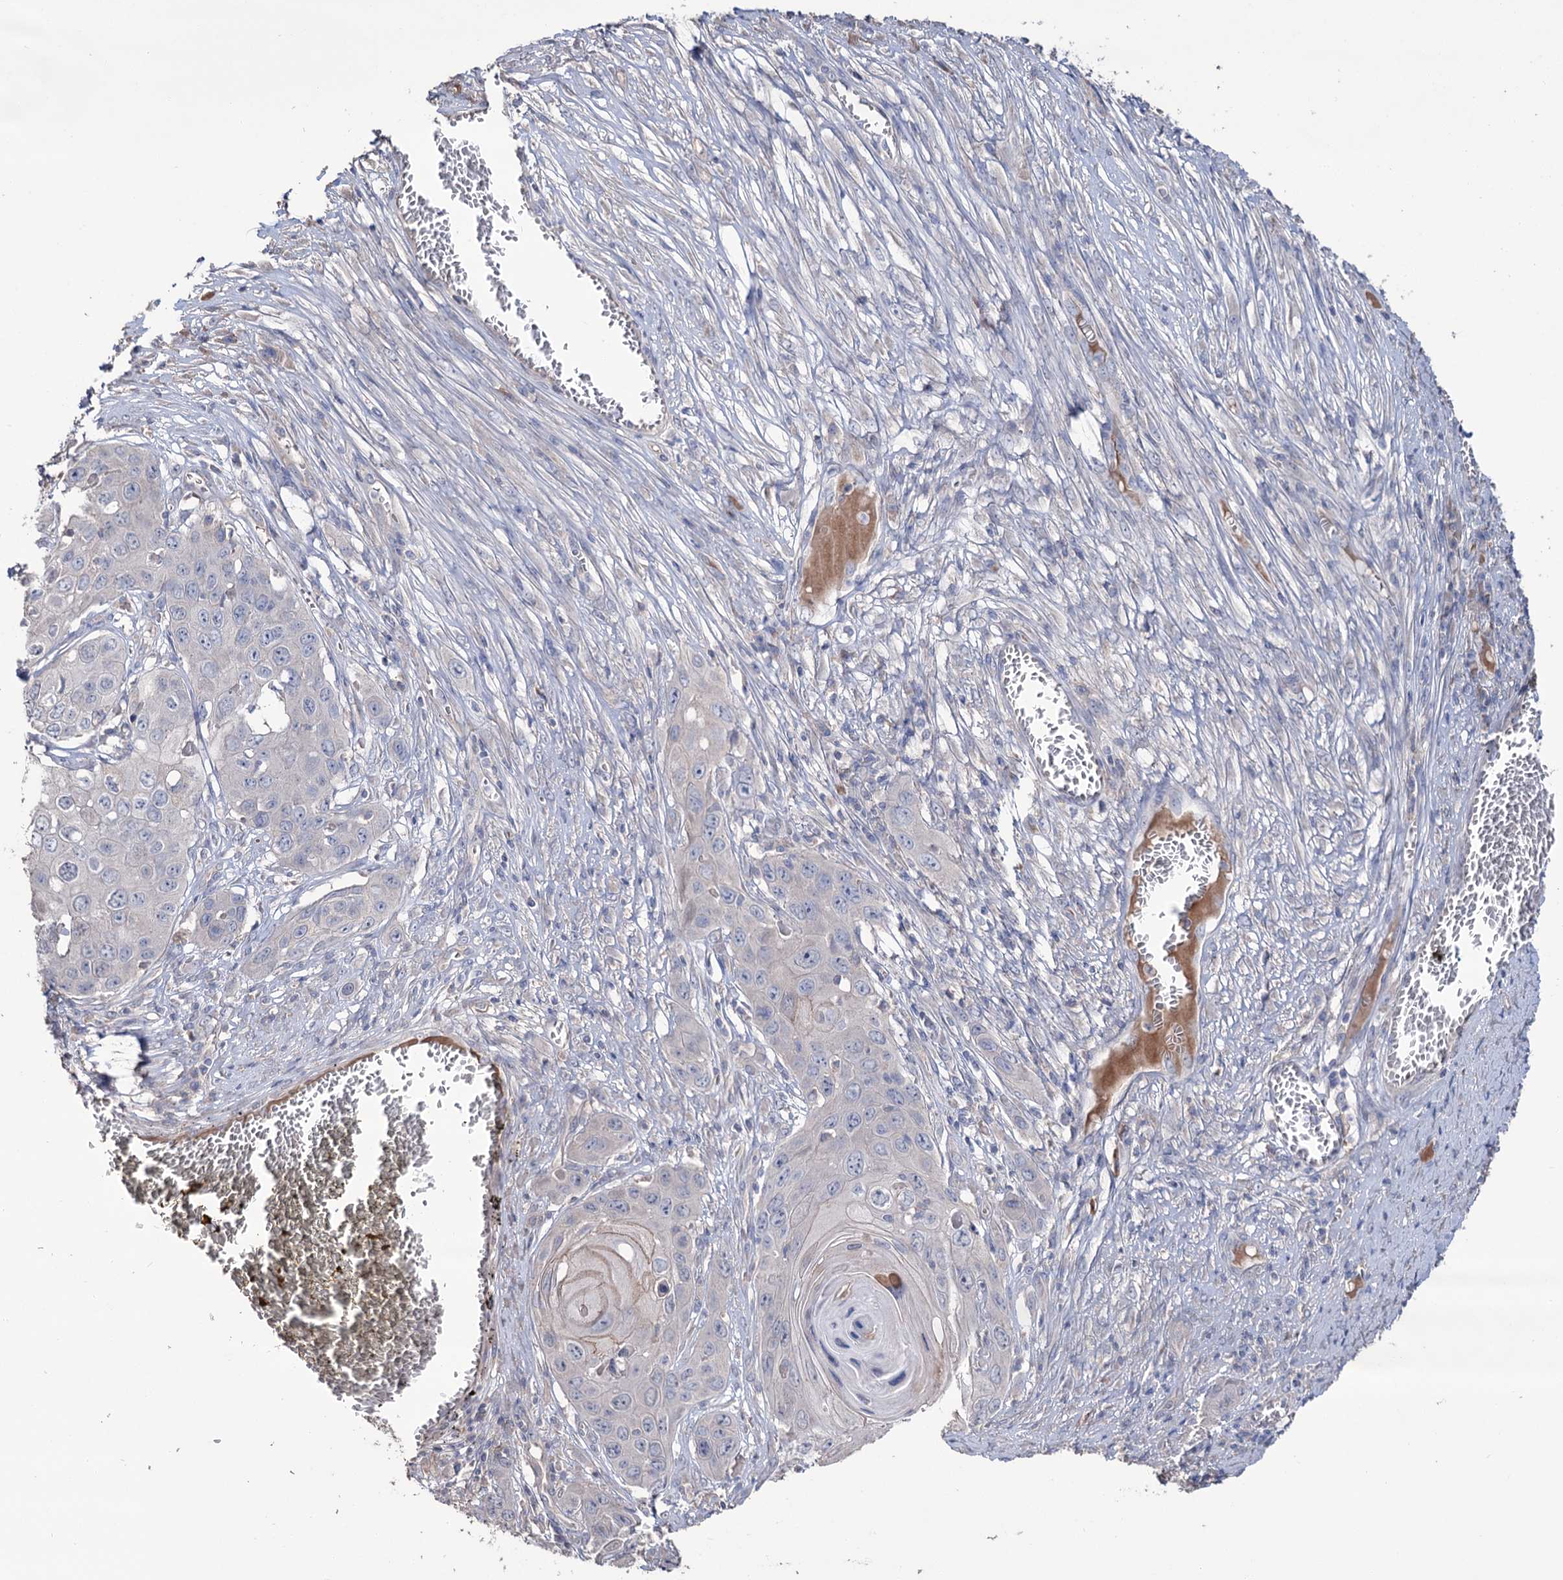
{"staining": {"intensity": "negative", "quantity": "none", "location": "none"}, "tissue": "skin cancer", "cell_type": "Tumor cells", "image_type": "cancer", "snomed": [{"axis": "morphology", "description": "Squamous cell carcinoma, NOS"}, {"axis": "topography", "description": "Skin"}], "caption": "Skin cancer (squamous cell carcinoma) stained for a protein using immunohistochemistry (IHC) reveals no staining tumor cells.", "gene": "EPB41L5", "patient": {"sex": "male", "age": 55}}